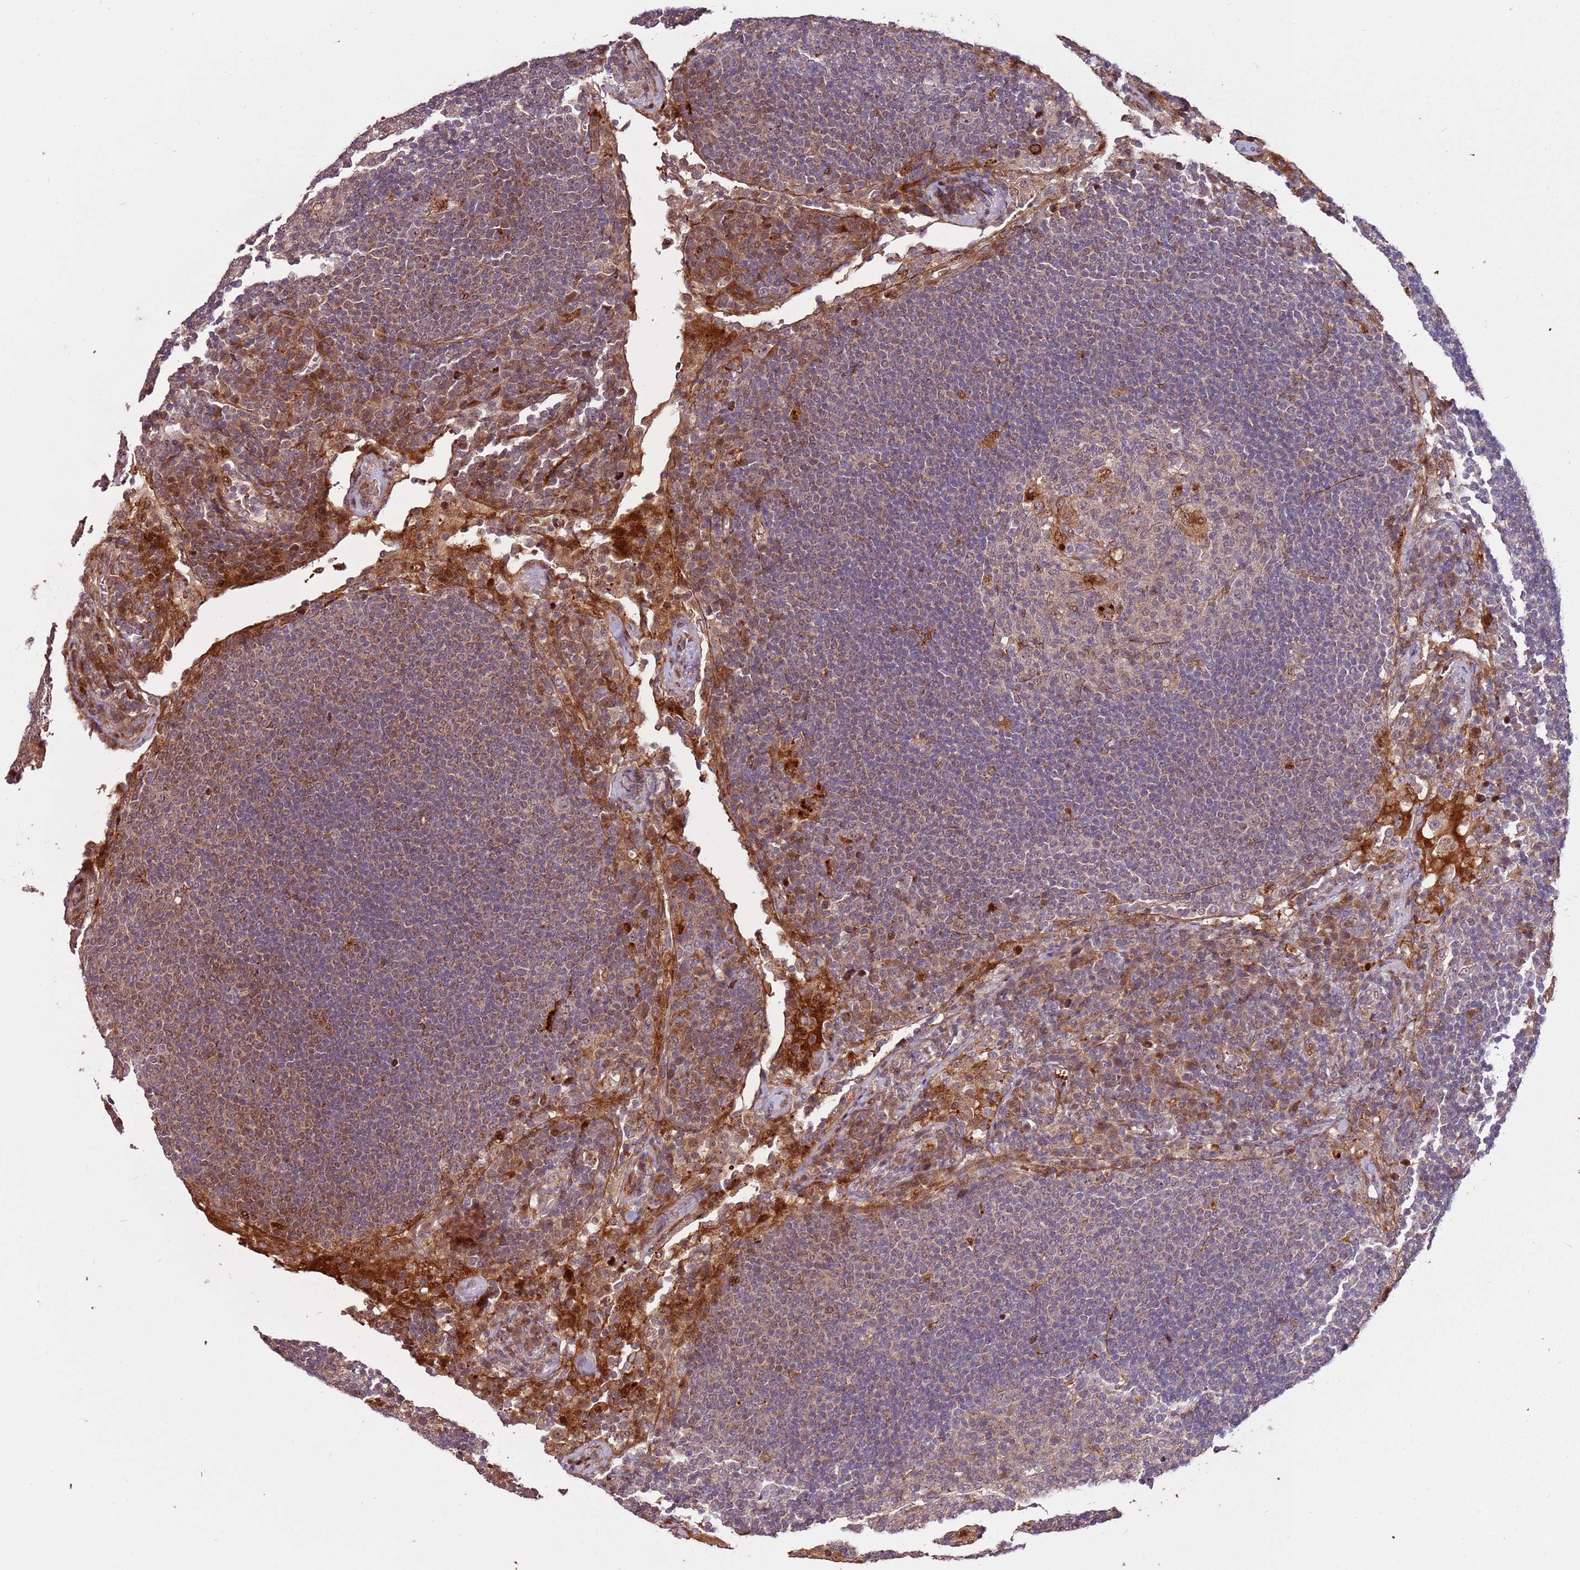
{"staining": {"intensity": "negative", "quantity": "none", "location": "none"}, "tissue": "lymph node", "cell_type": "Germinal center cells", "image_type": "normal", "snomed": [{"axis": "morphology", "description": "Normal tissue, NOS"}, {"axis": "topography", "description": "Lymph node"}], "caption": "DAB (3,3'-diaminobenzidine) immunohistochemical staining of normal human lymph node demonstrates no significant expression in germinal center cells.", "gene": "RHBDL1", "patient": {"sex": "female", "age": 53}}